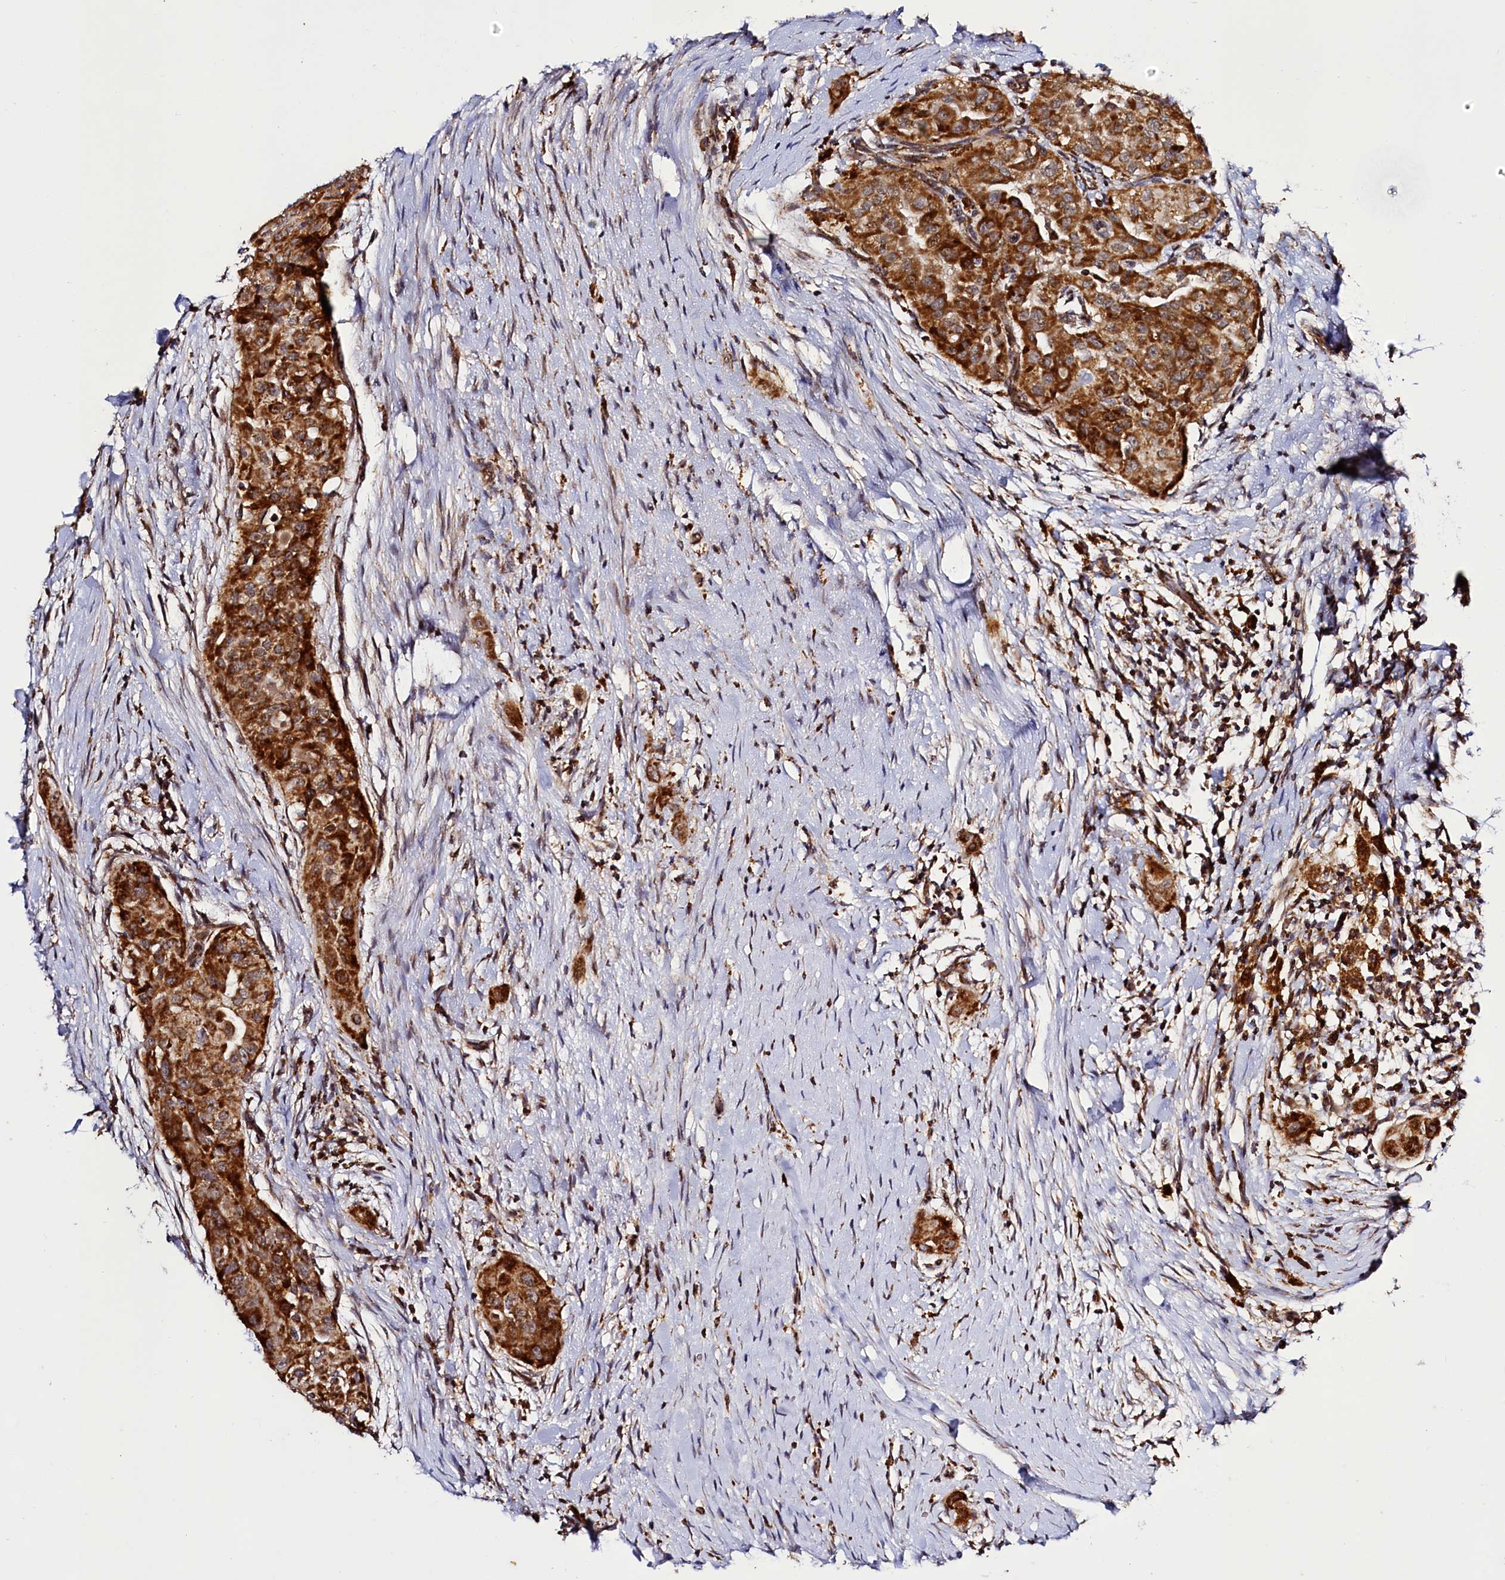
{"staining": {"intensity": "strong", "quantity": ">75%", "location": "cytoplasmic/membranous"}, "tissue": "thyroid cancer", "cell_type": "Tumor cells", "image_type": "cancer", "snomed": [{"axis": "morphology", "description": "Papillary adenocarcinoma, NOS"}, {"axis": "topography", "description": "Thyroid gland"}], "caption": "IHC image of human thyroid cancer stained for a protein (brown), which exhibits high levels of strong cytoplasmic/membranous staining in approximately >75% of tumor cells.", "gene": "DYNC2H1", "patient": {"sex": "female", "age": 59}}